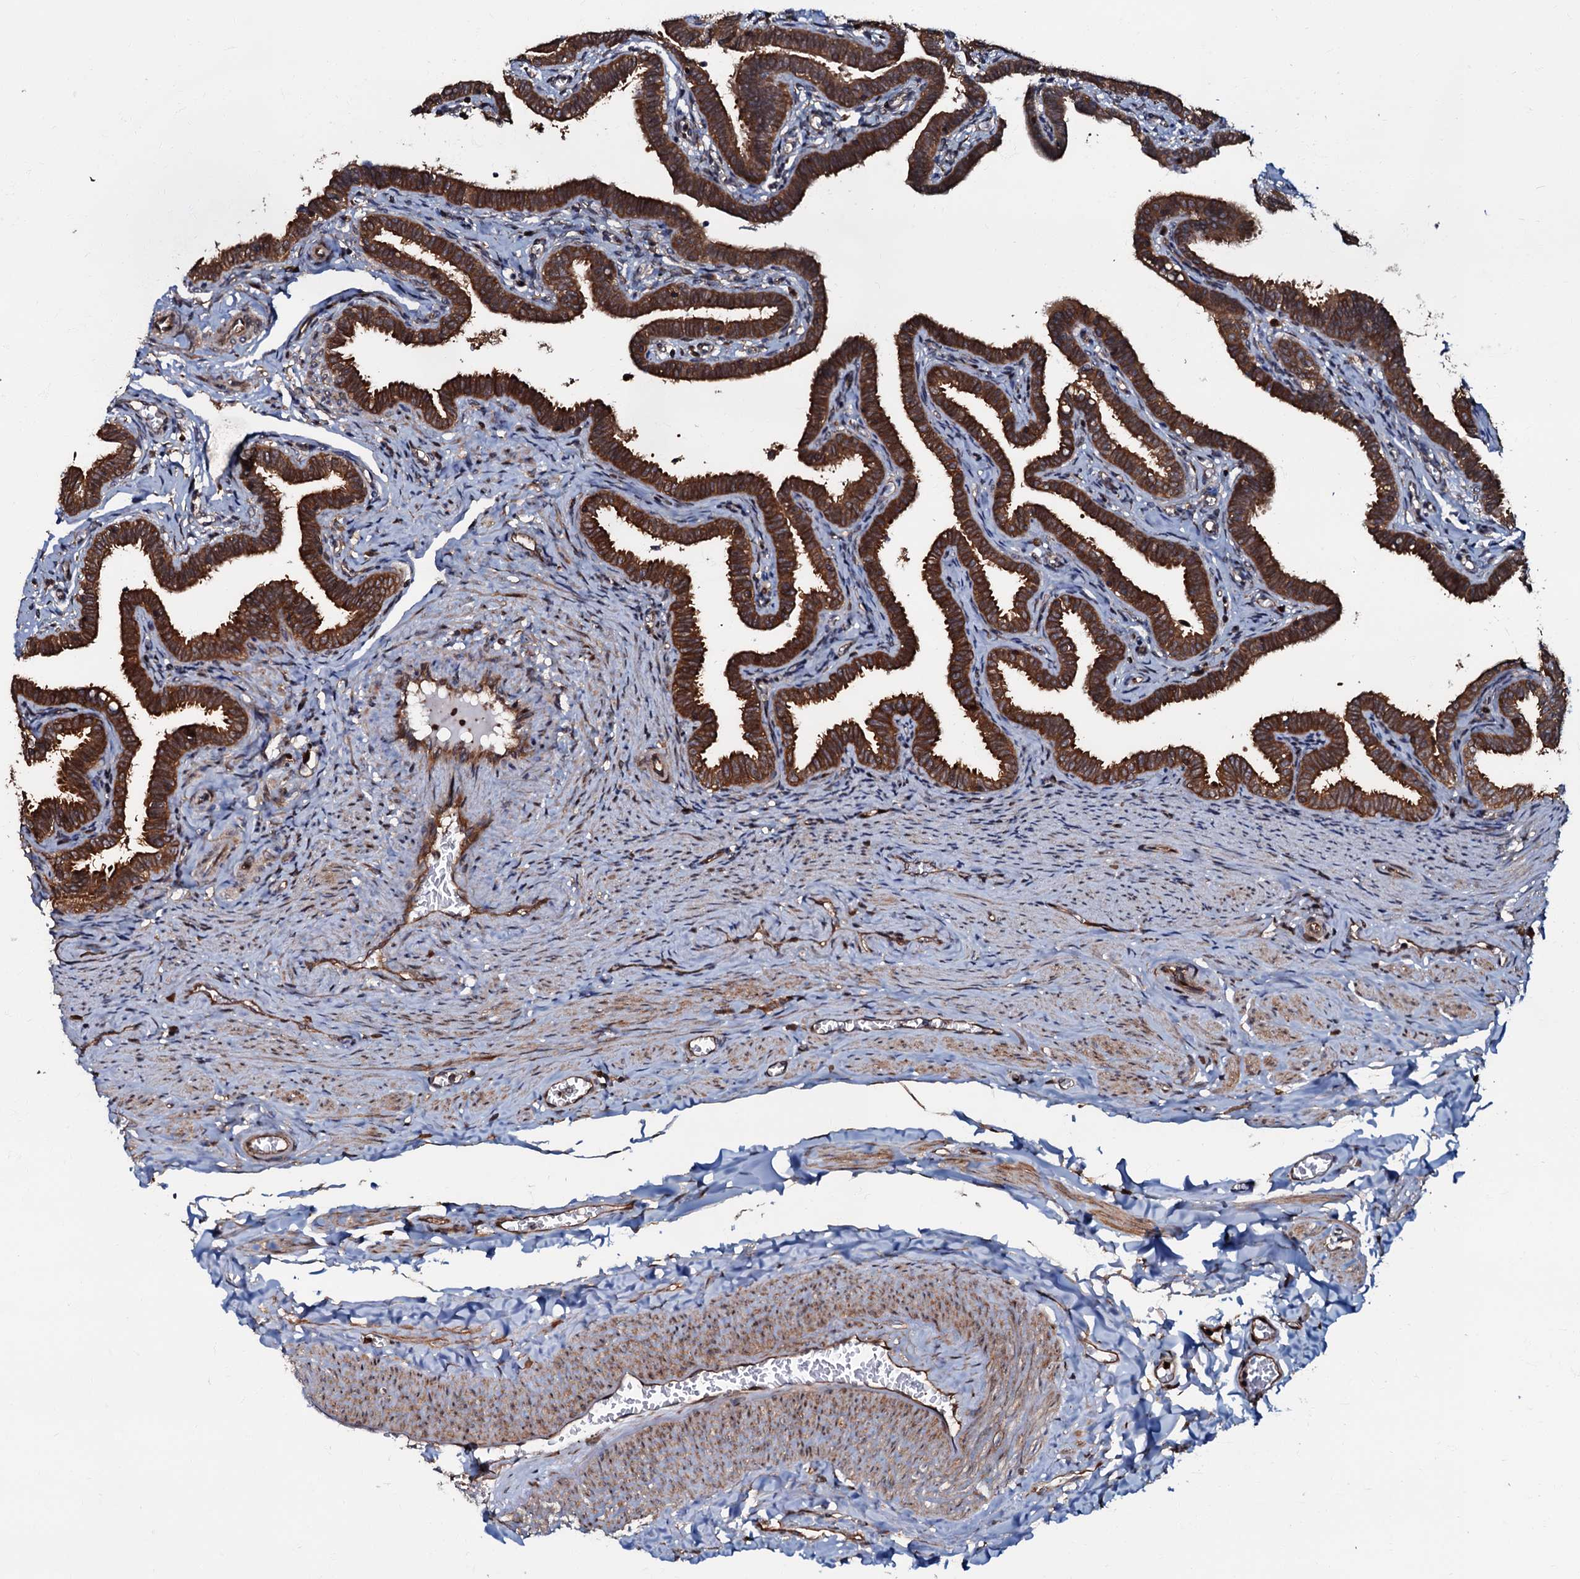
{"staining": {"intensity": "strong", "quantity": ">75%", "location": "cytoplasmic/membranous"}, "tissue": "fallopian tube", "cell_type": "Glandular cells", "image_type": "normal", "snomed": [{"axis": "morphology", "description": "Normal tissue, NOS"}, {"axis": "topography", "description": "Fallopian tube"}], "caption": "DAB (3,3'-diaminobenzidine) immunohistochemical staining of unremarkable human fallopian tube shows strong cytoplasmic/membranous protein staining in about >75% of glandular cells.", "gene": "OSBP", "patient": {"sex": "female", "age": 36}}